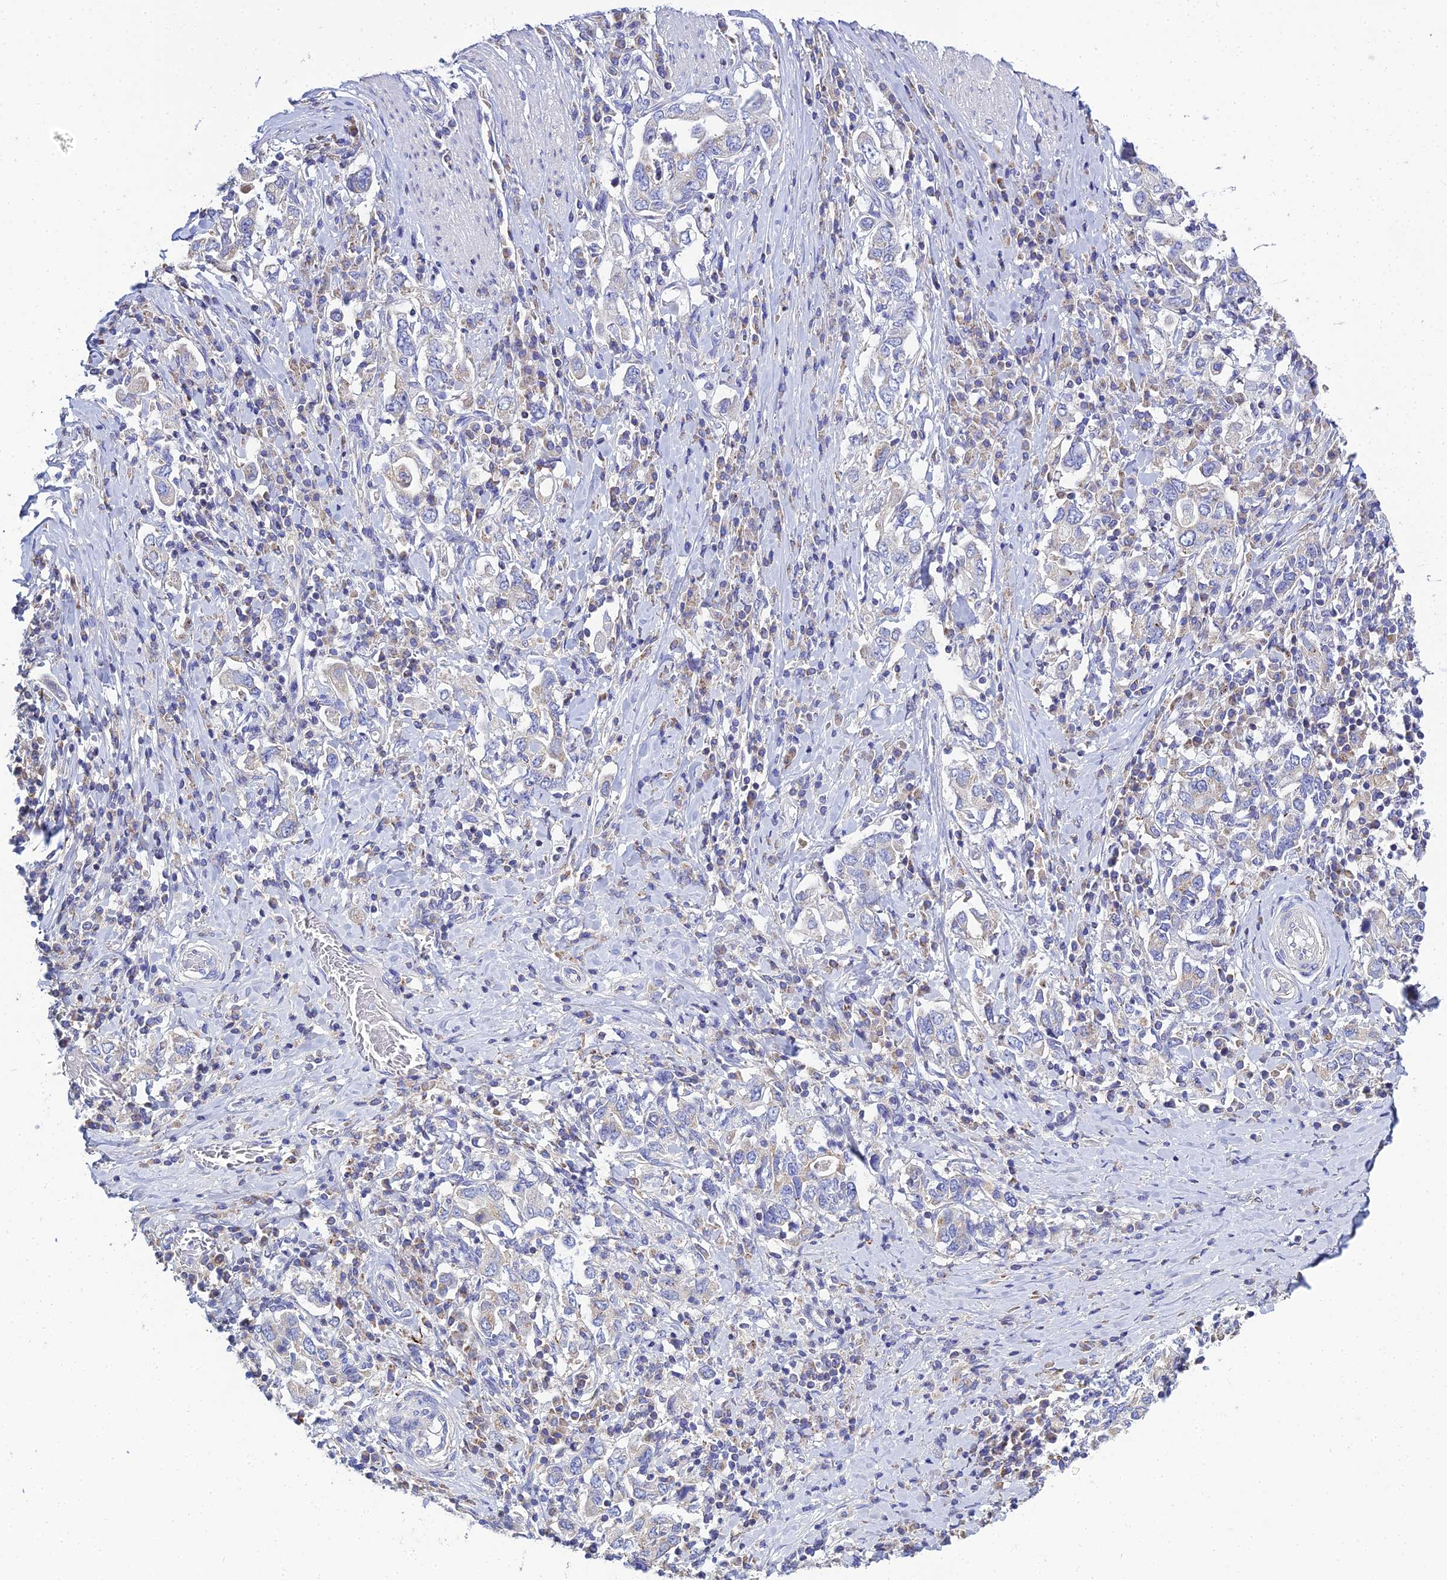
{"staining": {"intensity": "negative", "quantity": "none", "location": "none"}, "tissue": "stomach cancer", "cell_type": "Tumor cells", "image_type": "cancer", "snomed": [{"axis": "morphology", "description": "Adenocarcinoma, NOS"}, {"axis": "topography", "description": "Stomach, upper"}, {"axis": "topography", "description": "Stomach"}], "caption": "Tumor cells are negative for brown protein staining in adenocarcinoma (stomach).", "gene": "NPY", "patient": {"sex": "male", "age": 62}}